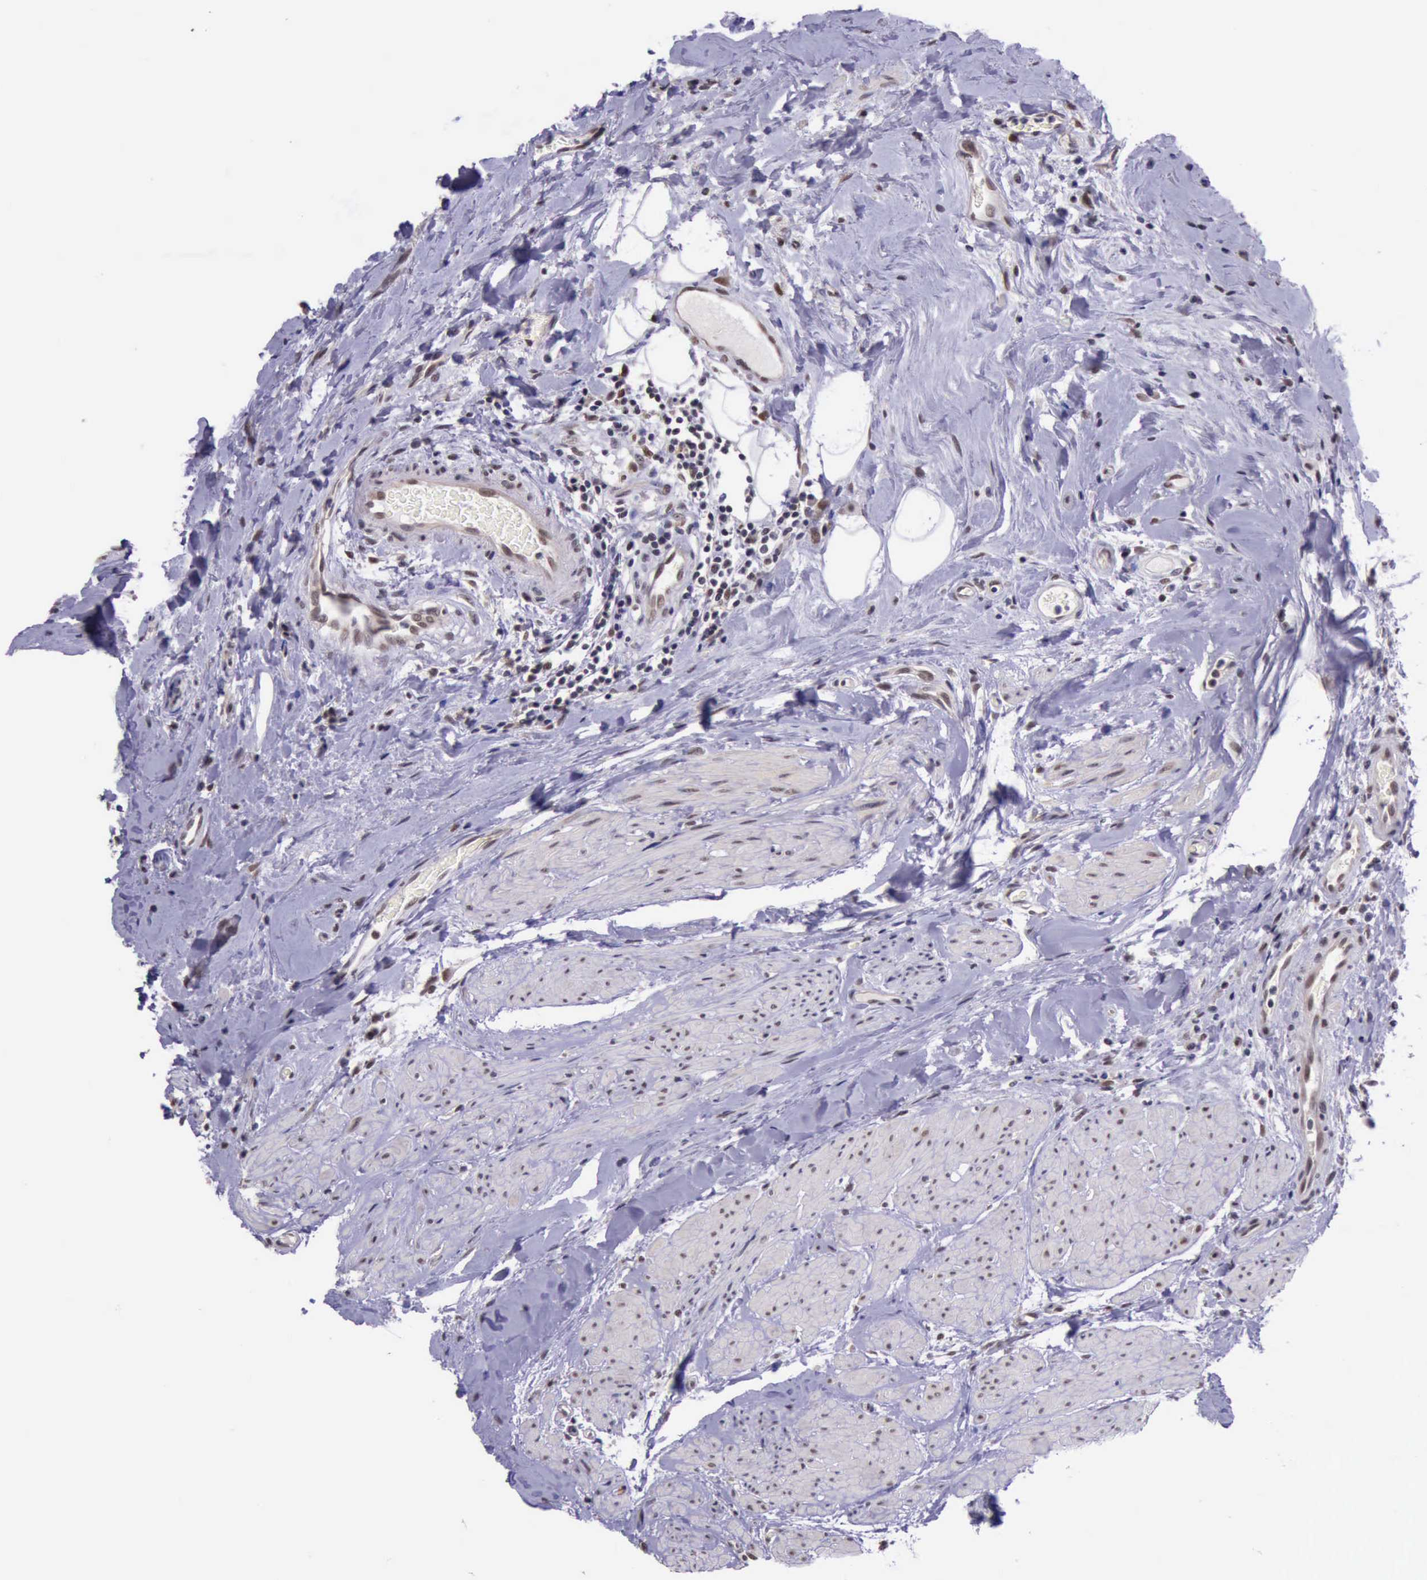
{"staining": {"intensity": "moderate", "quantity": ">75%", "location": "nuclear"}, "tissue": "urothelial cancer", "cell_type": "Tumor cells", "image_type": "cancer", "snomed": [{"axis": "morphology", "description": "Urothelial carcinoma, High grade"}, {"axis": "topography", "description": "Urinary bladder"}], "caption": "Immunohistochemical staining of human urothelial carcinoma (high-grade) shows moderate nuclear protein expression in approximately >75% of tumor cells.", "gene": "PRPF39", "patient": {"sex": "male", "age": 66}}